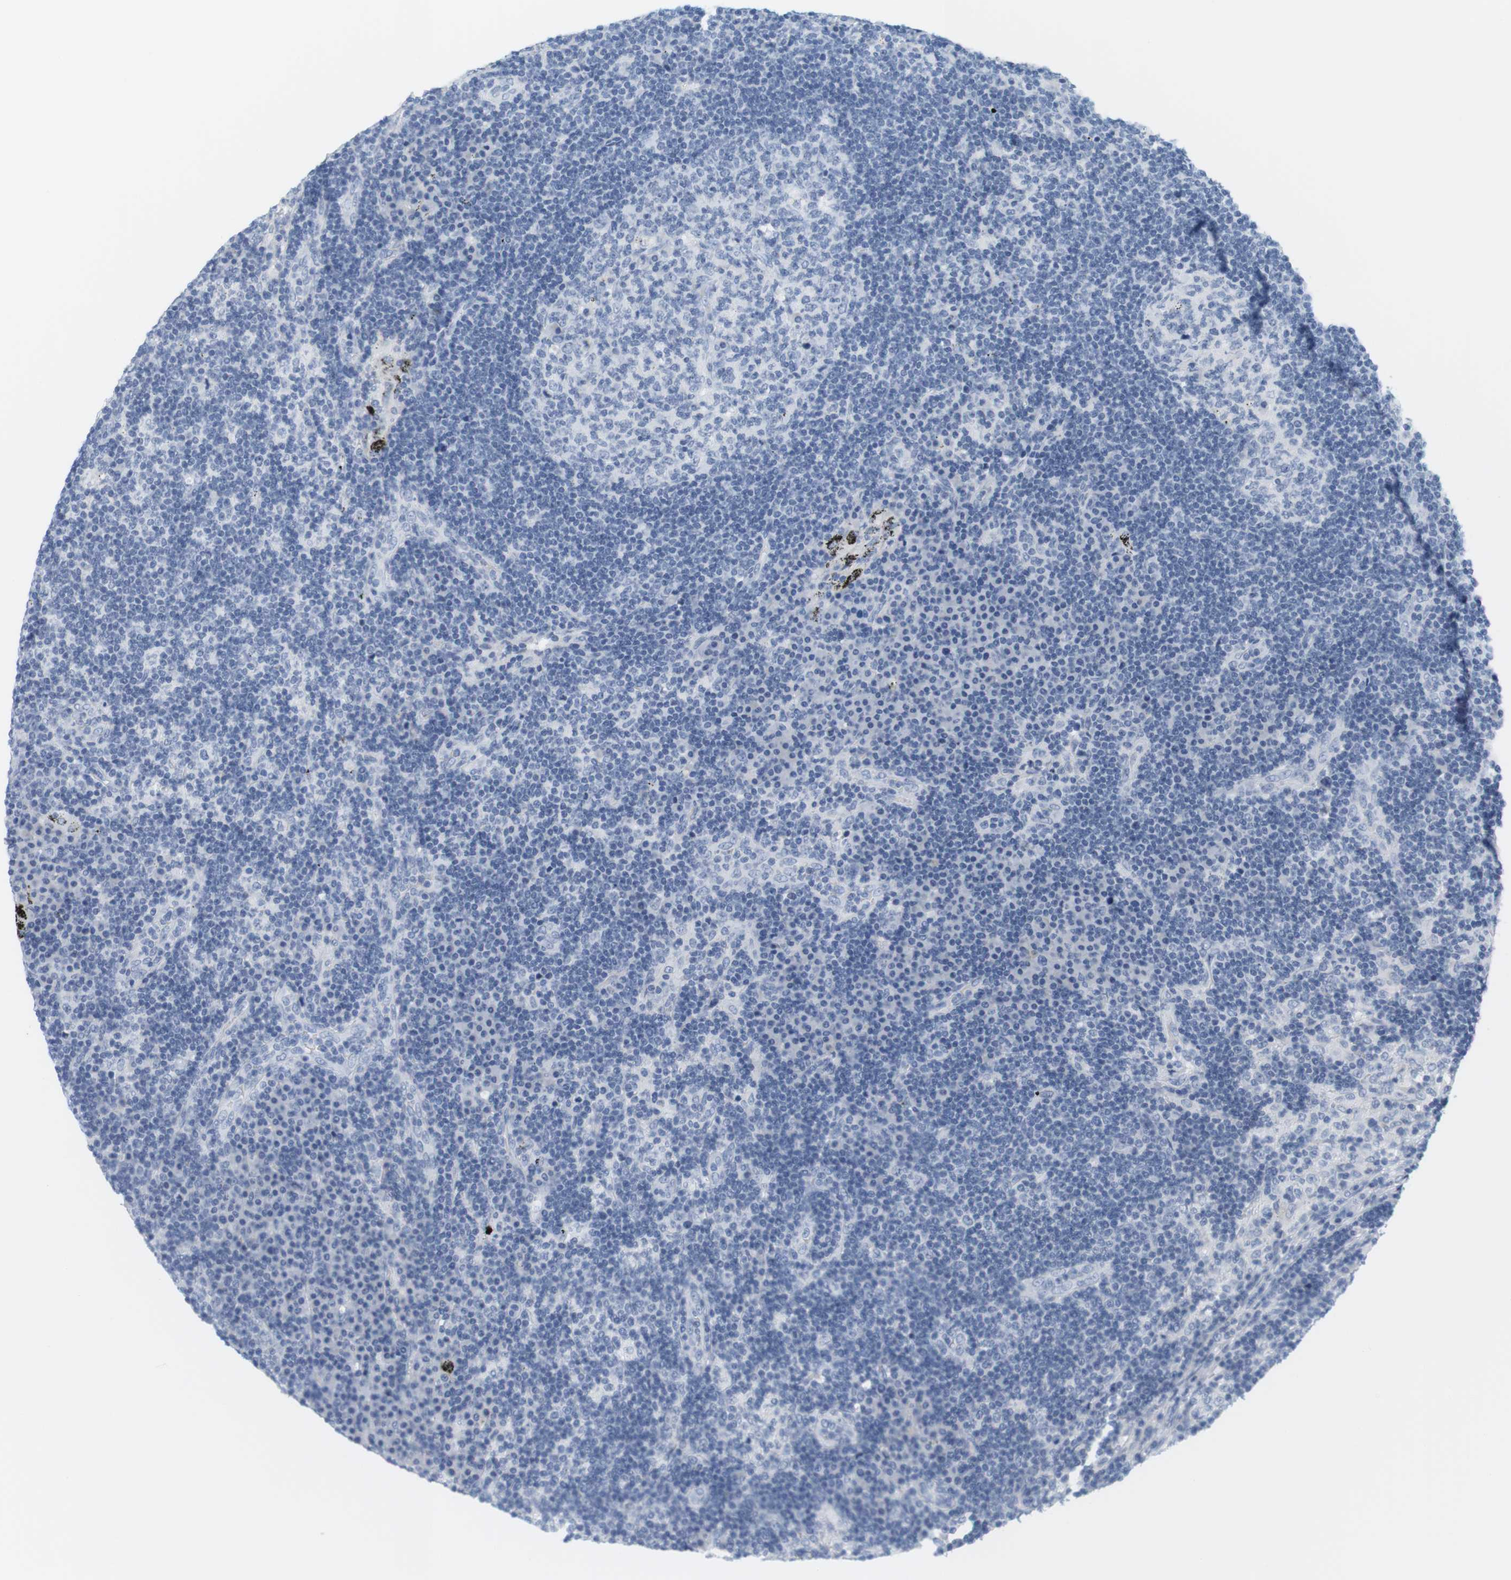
{"staining": {"intensity": "negative", "quantity": "none", "location": "none"}, "tissue": "lymph node", "cell_type": "Germinal center cells", "image_type": "normal", "snomed": [{"axis": "morphology", "description": "Normal tissue, NOS"}, {"axis": "morphology", "description": "Squamous cell carcinoma, metastatic, NOS"}, {"axis": "topography", "description": "Lymph node"}], "caption": "Immunohistochemistry micrograph of benign human lymph node stained for a protein (brown), which reveals no staining in germinal center cells. (DAB immunohistochemistry (IHC) visualized using brightfield microscopy, high magnification).", "gene": "OPRM1", "patient": {"sex": "female", "age": 53}}